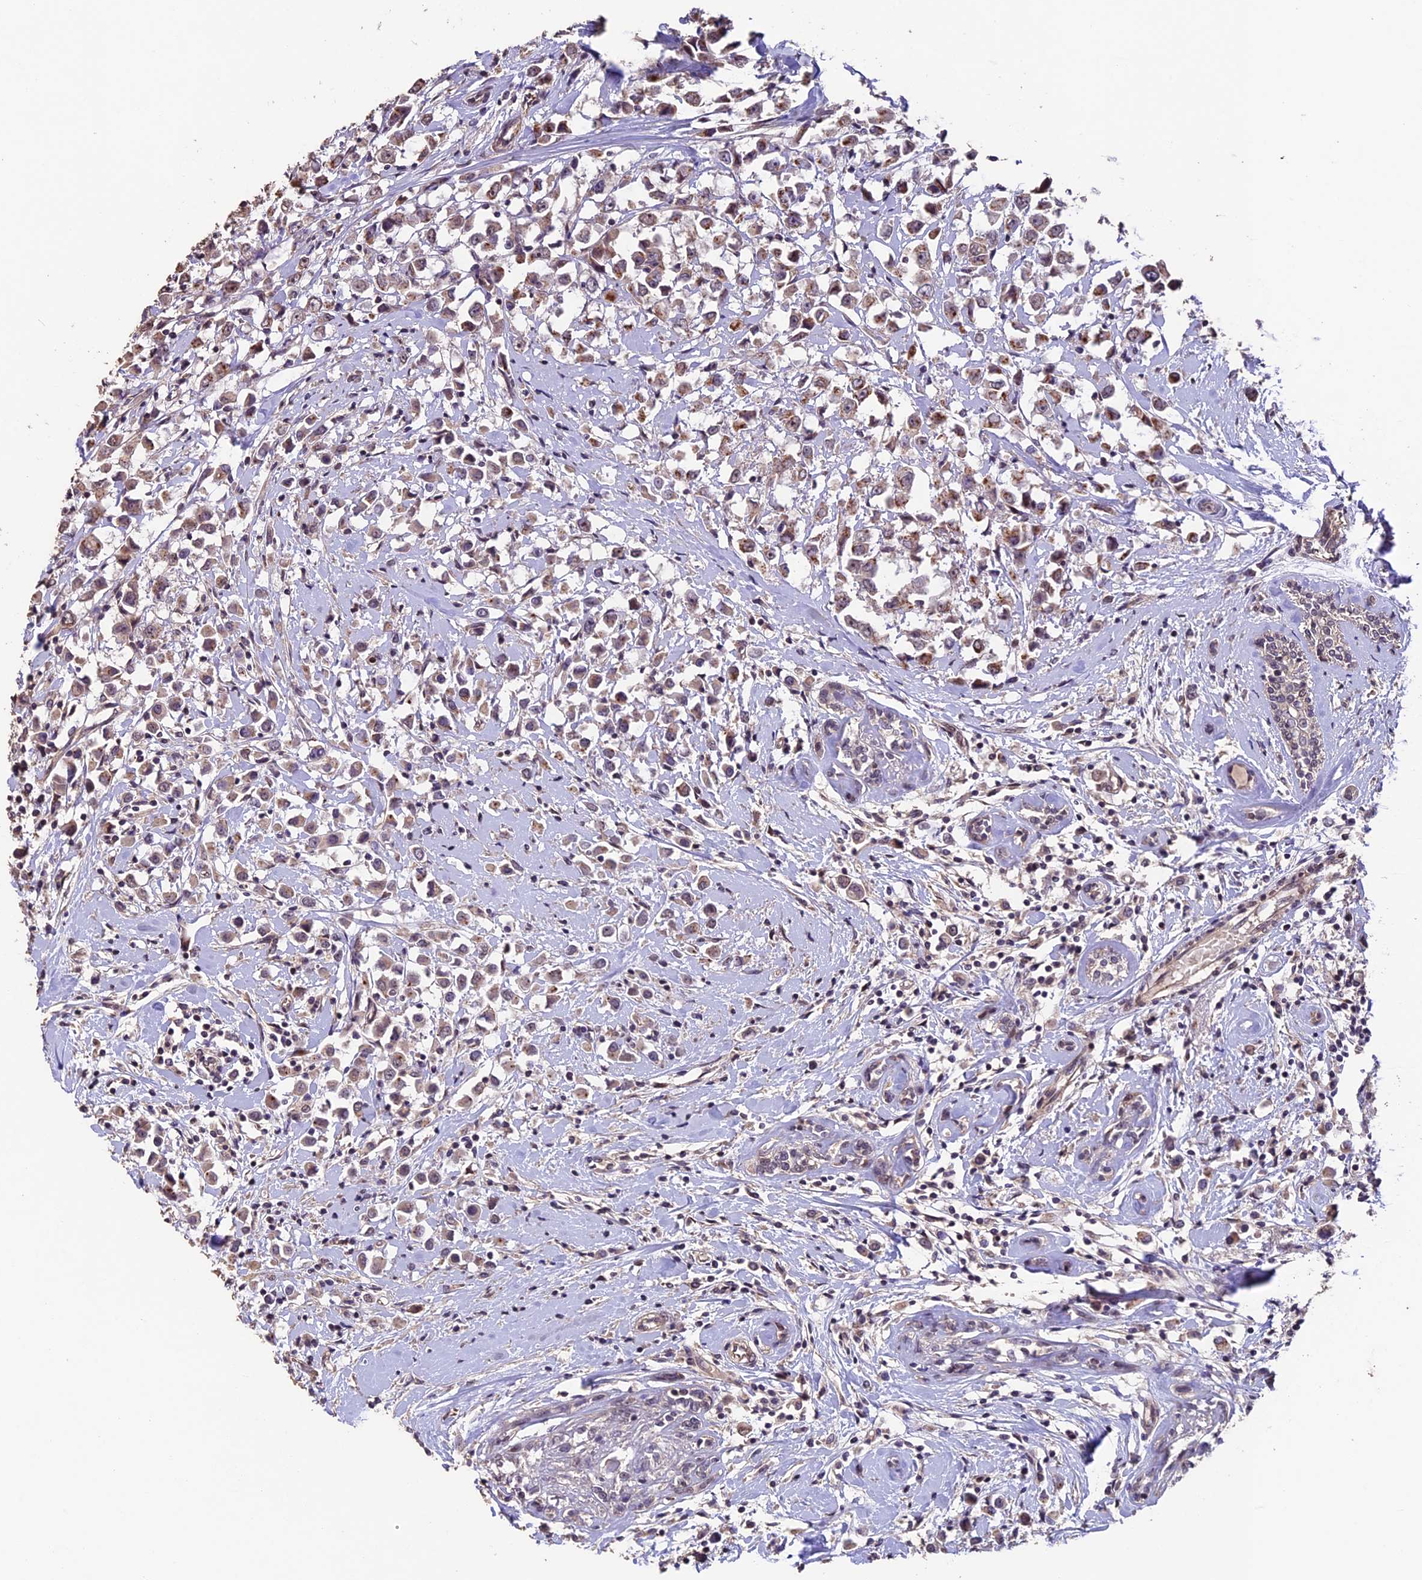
{"staining": {"intensity": "weak", "quantity": ">75%", "location": "cytoplasmic/membranous"}, "tissue": "breast cancer", "cell_type": "Tumor cells", "image_type": "cancer", "snomed": [{"axis": "morphology", "description": "Duct carcinoma"}, {"axis": "topography", "description": "Breast"}], "caption": "Brown immunohistochemical staining in breast cancer shows weak cytoplasmic/membranous expression in approximately >75% of tumor cells.", "gene": "GNB5", "patient": {"sex": "female", "age": 87}}